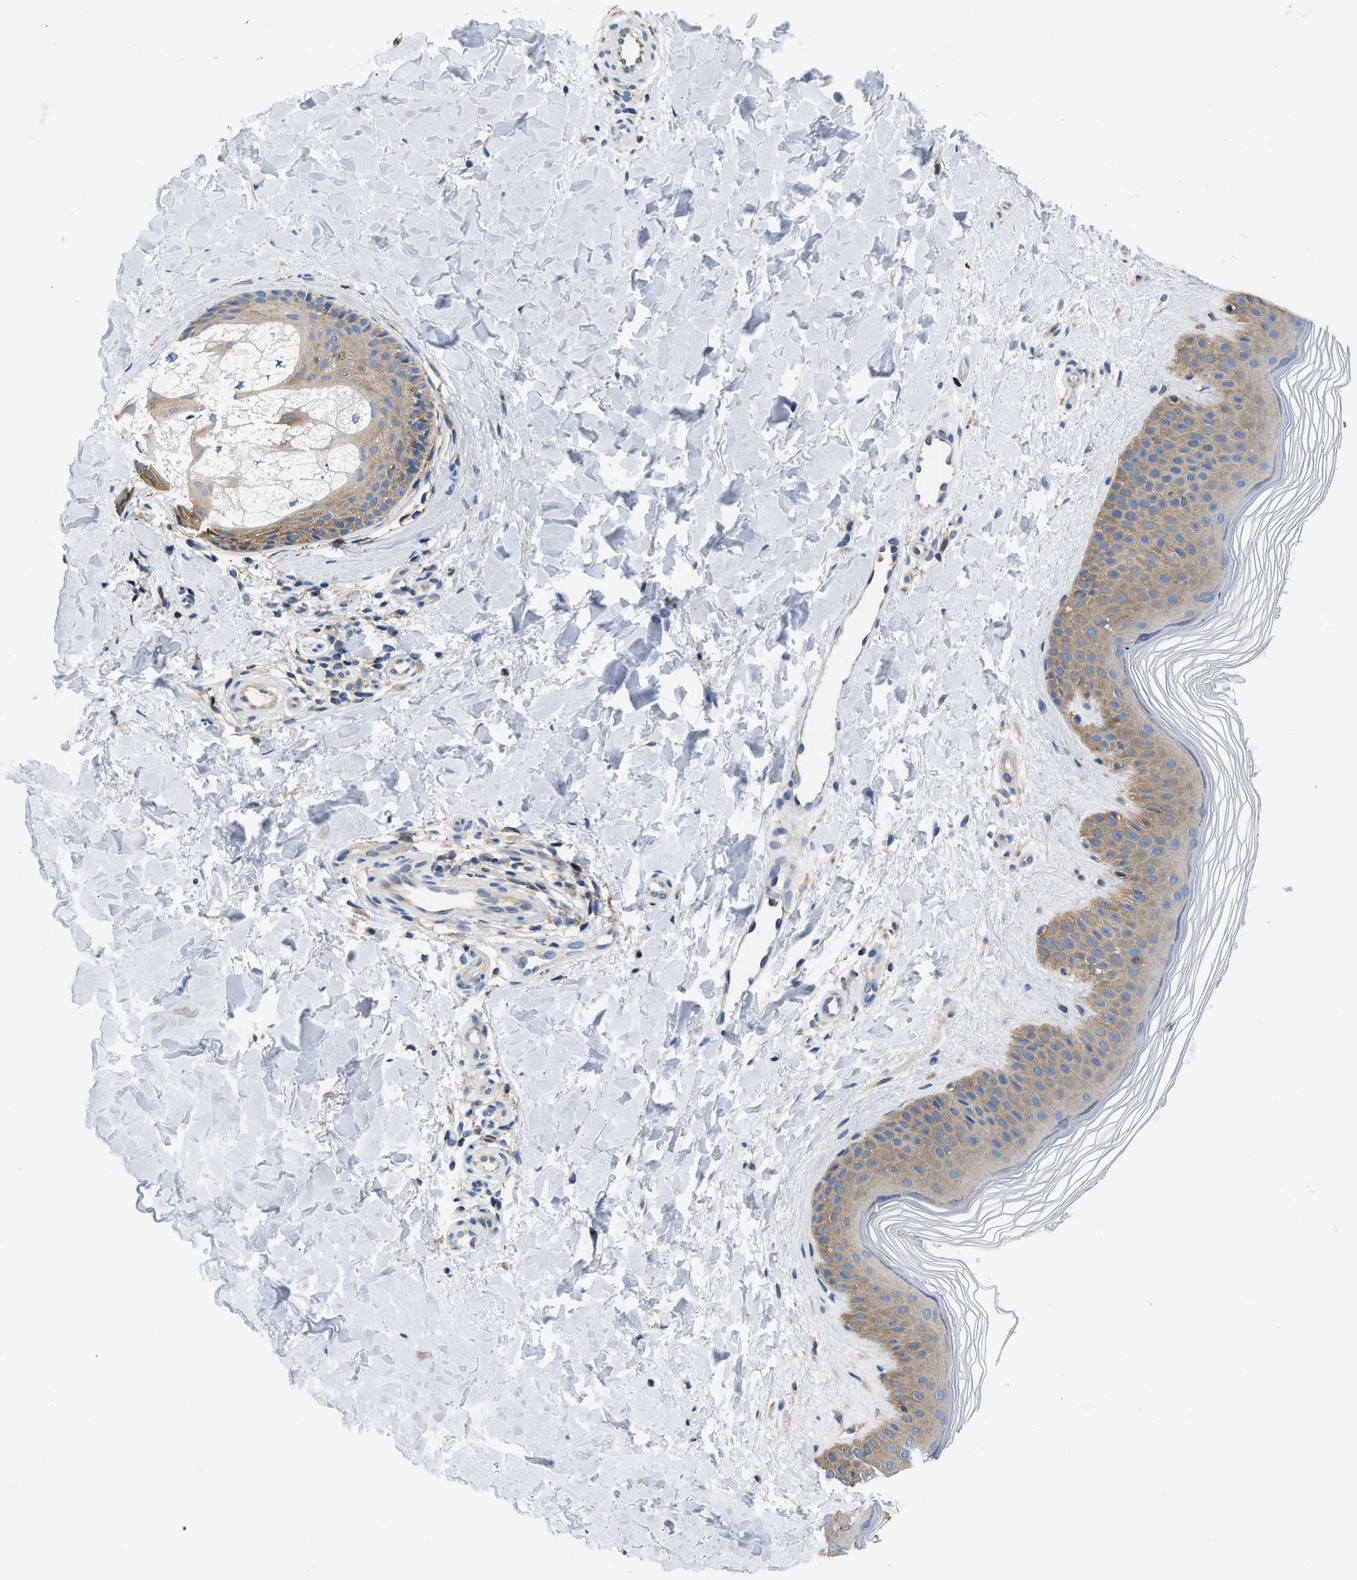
{"staining": {"intensity": "negative", "quantity": "none", "location": "none"}, "tissue": "skin", "cell_type": "Fibroblasts", "image_type": "normal", "snomed": [{"axis": "morphology", "description": "Normal tissue, NOS"}, {"axis": "morphology", "description": "Malignant melanoma, Metastatic site"}, {"axis": "topography", "description": "Skin"}], "caption": "The immunohistochemistry histopathology image has no significant staining in fibroblasts of skin. (DAB immunohistochemistry, high magnification).", "gene": "PKM", "patient": {"sex": "male", "age": 41}}